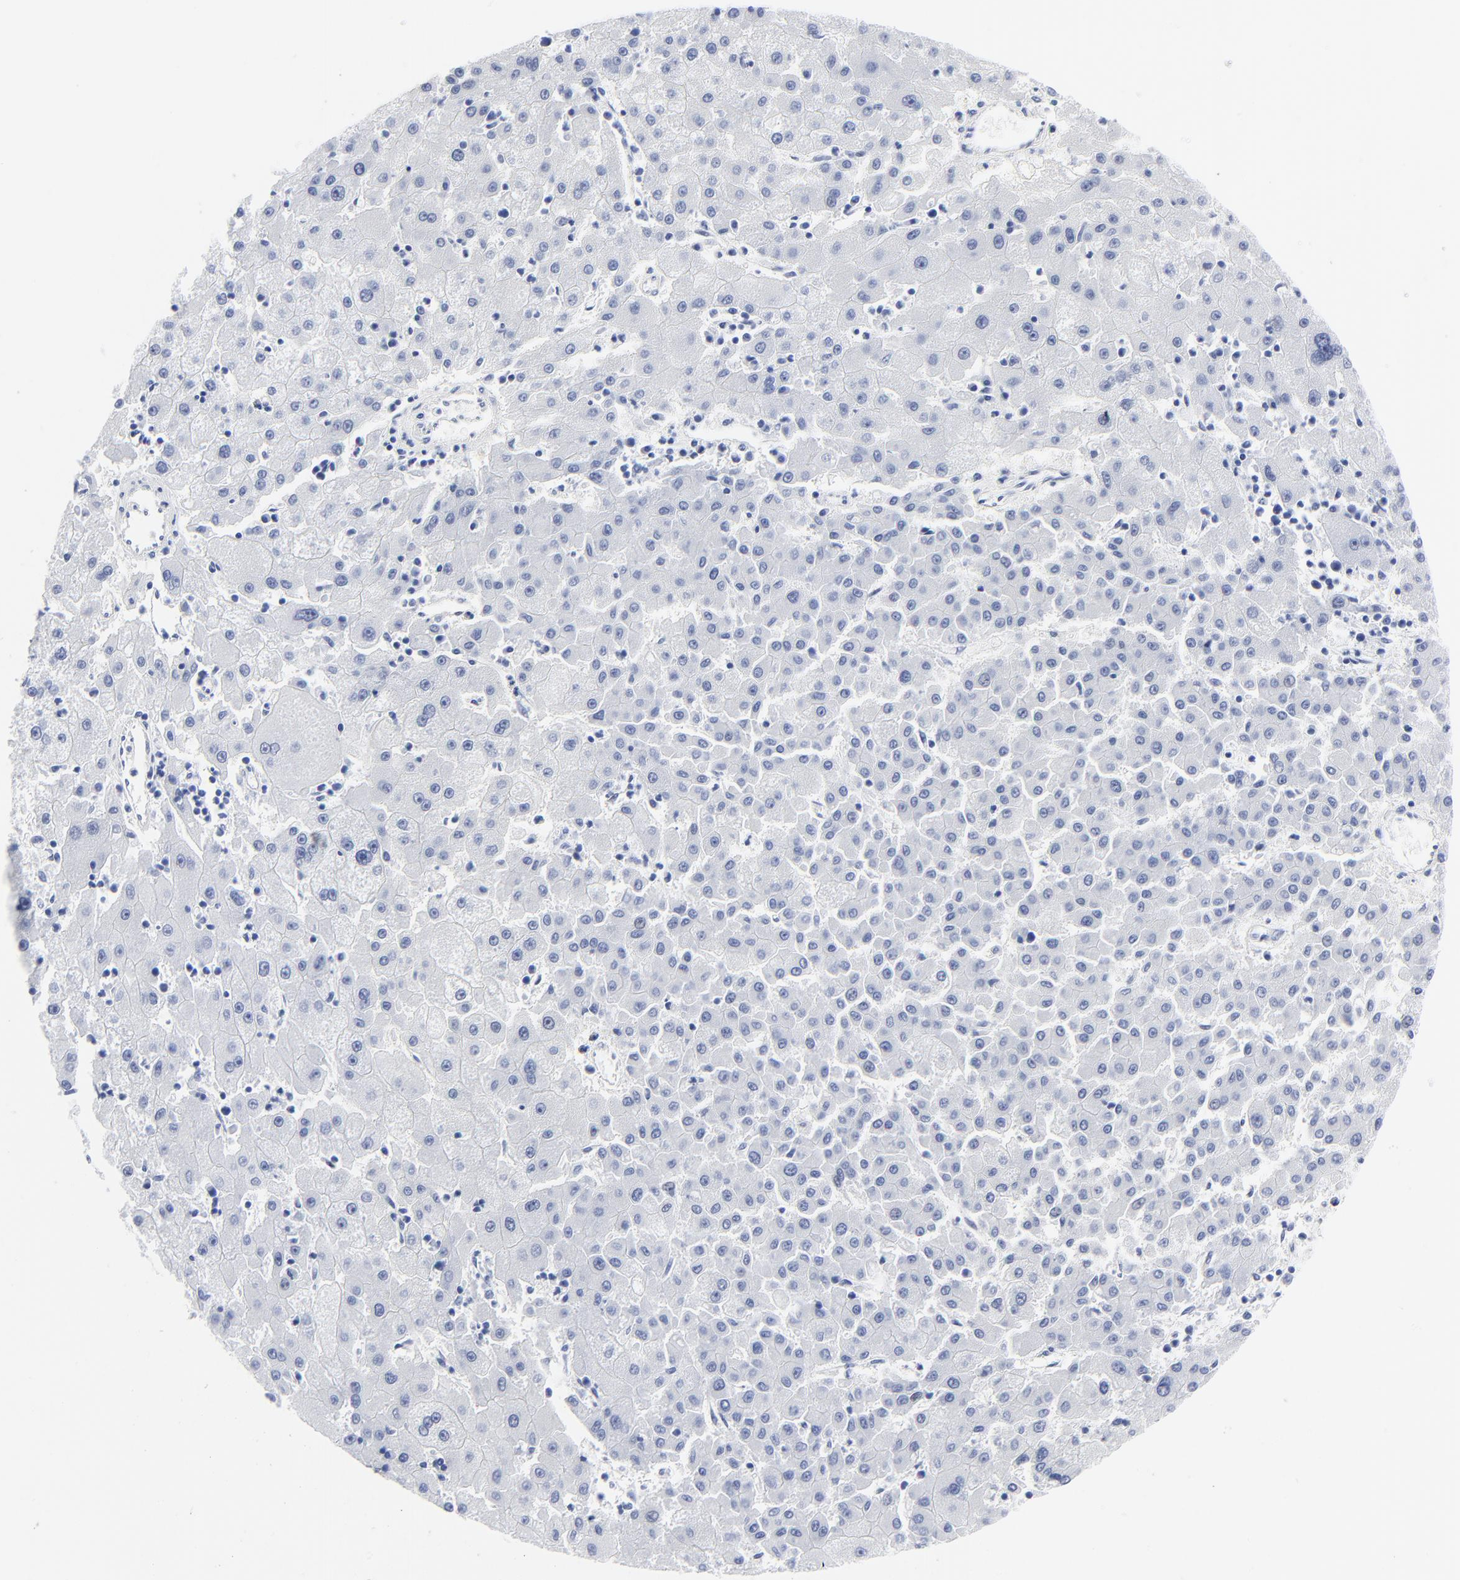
{"staining": {"intensity": "negative", "quantity": "none", "location": "none"}, "tissue": "liver cancer", "cell_type": "Tumor cells", "image_type": "cancer", "snomed": [{"axis": "morphology", "description": "Carcinoma, Hepatocellular, NOS"}, {"axis": "topography", "description": "Liver"}], "caption": "Micrograph shows no protein staining in tumor cells of liver cancer tissue.", "gene": "JUN", "patient": {"sex": "male", "age": 72}}